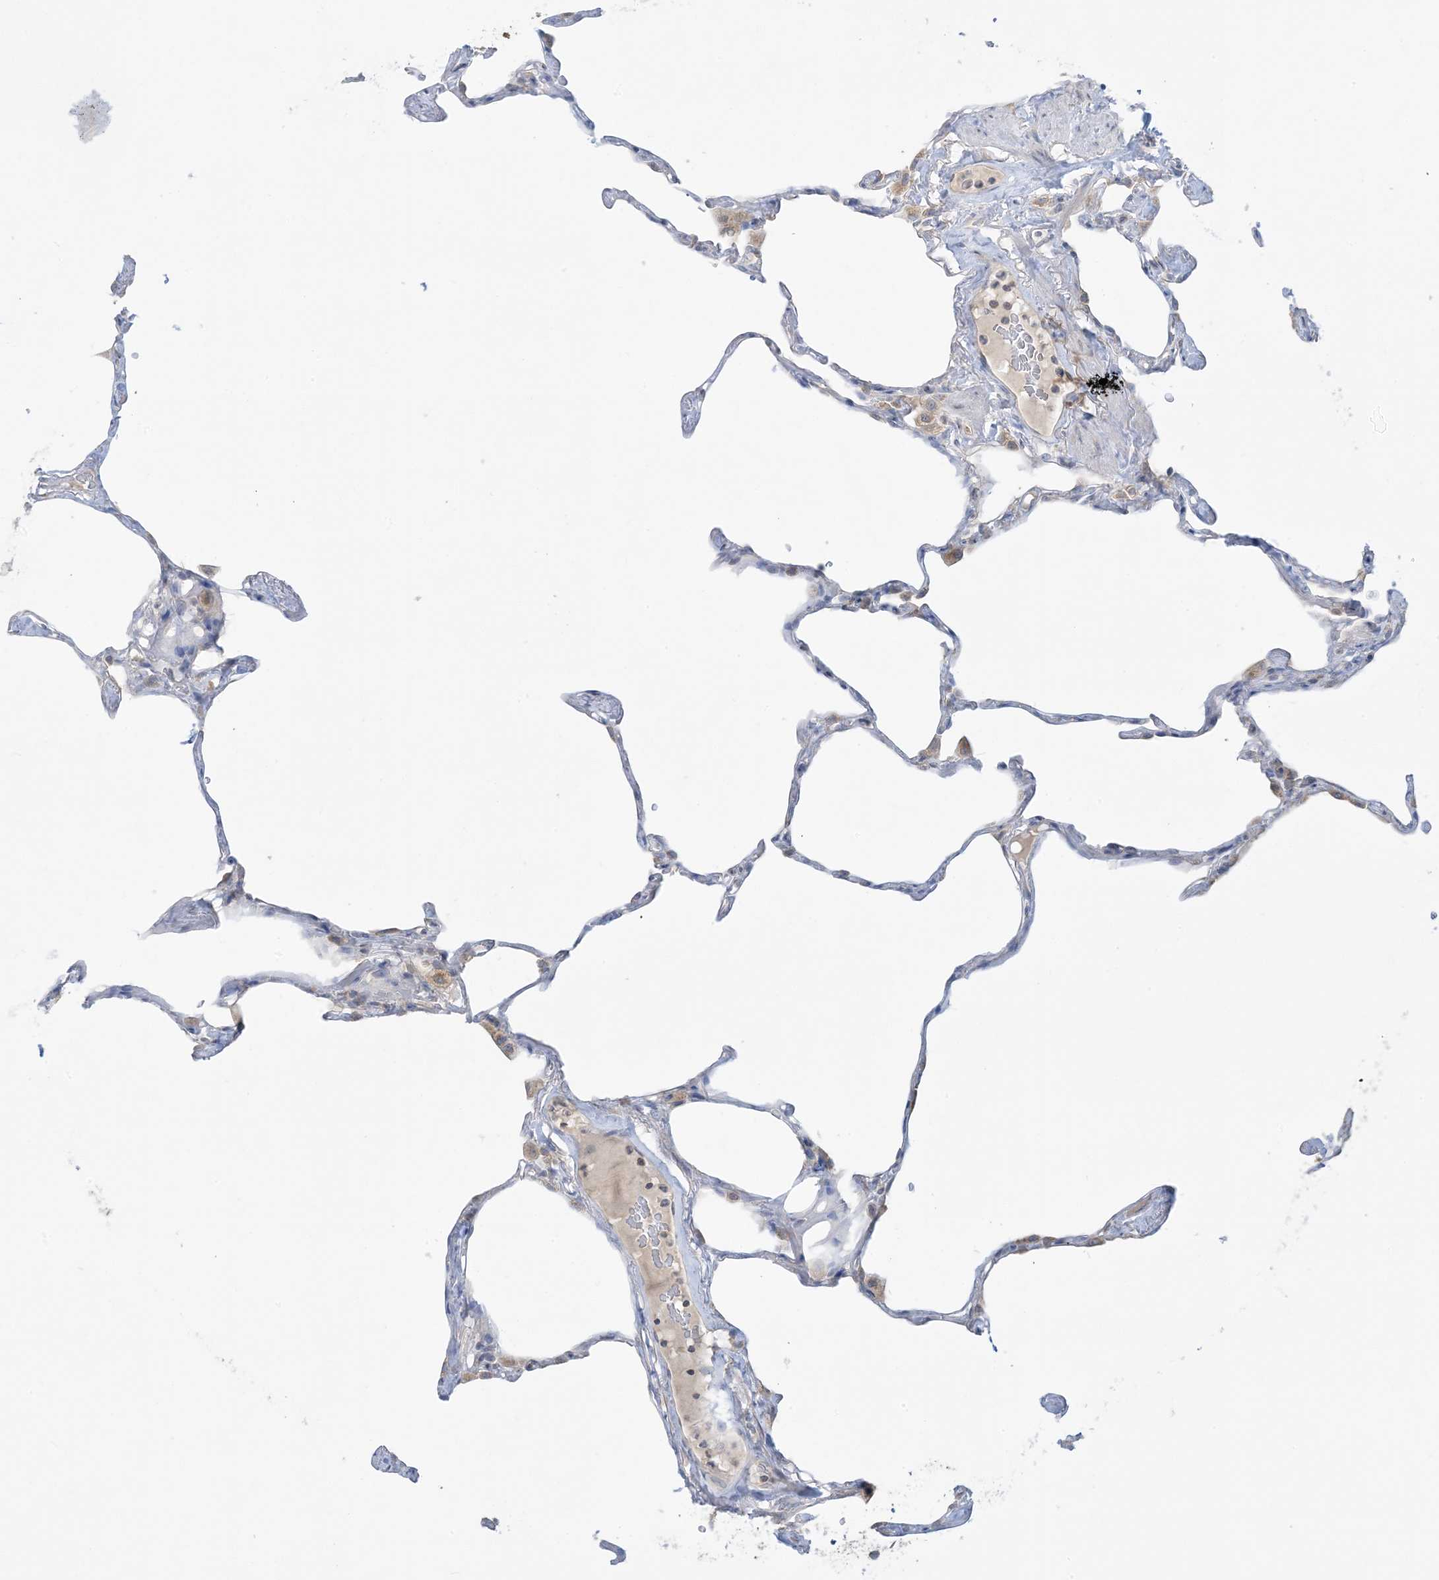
{"staining": {"intensity": "negative", "quantity": "none", "location": "none"}, "tissue": "lung", "cell_type": "Alveolar cells", "image_type": "normal", "snomed": [{"axis": "morphology", "description": "Normal tissue, NOS"}, {"axis": "topography", "description": "Lung"}], "caption": "The histopathology image demonstrates no staining of alveolar cells in unremarkable lung. The staining is performed using DAB (3,3'-diaminobenzidine) brown chromogen with nuclei counter-stained in using hematoxylin.", "gene": "RPP40", "patient": {"sex": "male", "age": 65}}